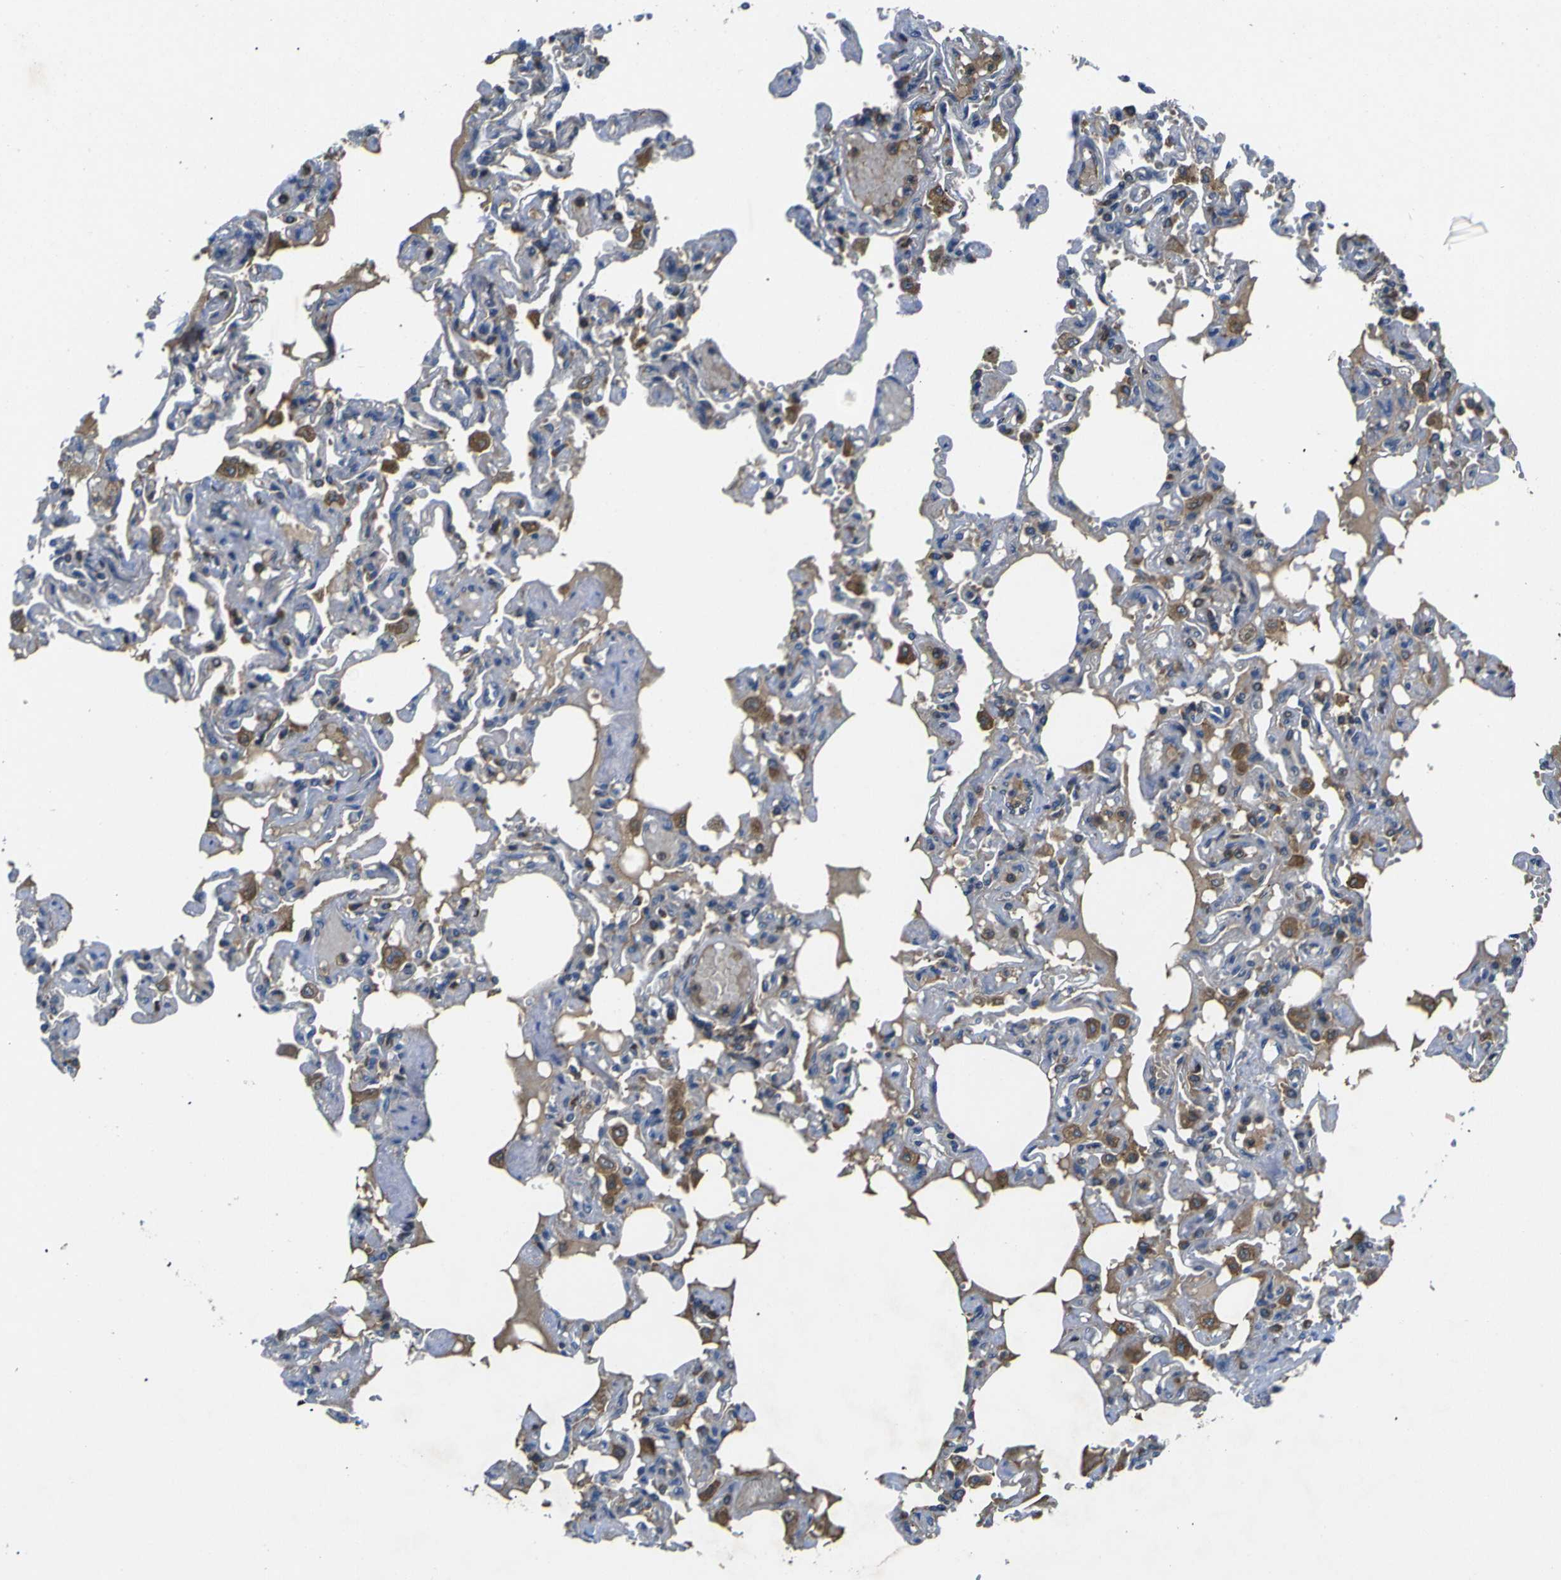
{"staining": {"intensity": "moderate", "quantity": "<25%", "location": "cytoplasmic/membranous"}, "tissue": "lung", "cell_type": "Alveolar cells", "image_type": "normal", "snomed": [{"axis": "morphology", "description": "Normal tissue, NOS"}, {"axis": "topography", "description": "Lung"}], "caption": "Approximately <25% of alveolar cells in normal lung reveal moderate cytoplasmic/membranous protein staining as visualized by brown immunohistochemical staining.", "gene": "RAB1B", "patient": {"sex": "male", "age": 21}}